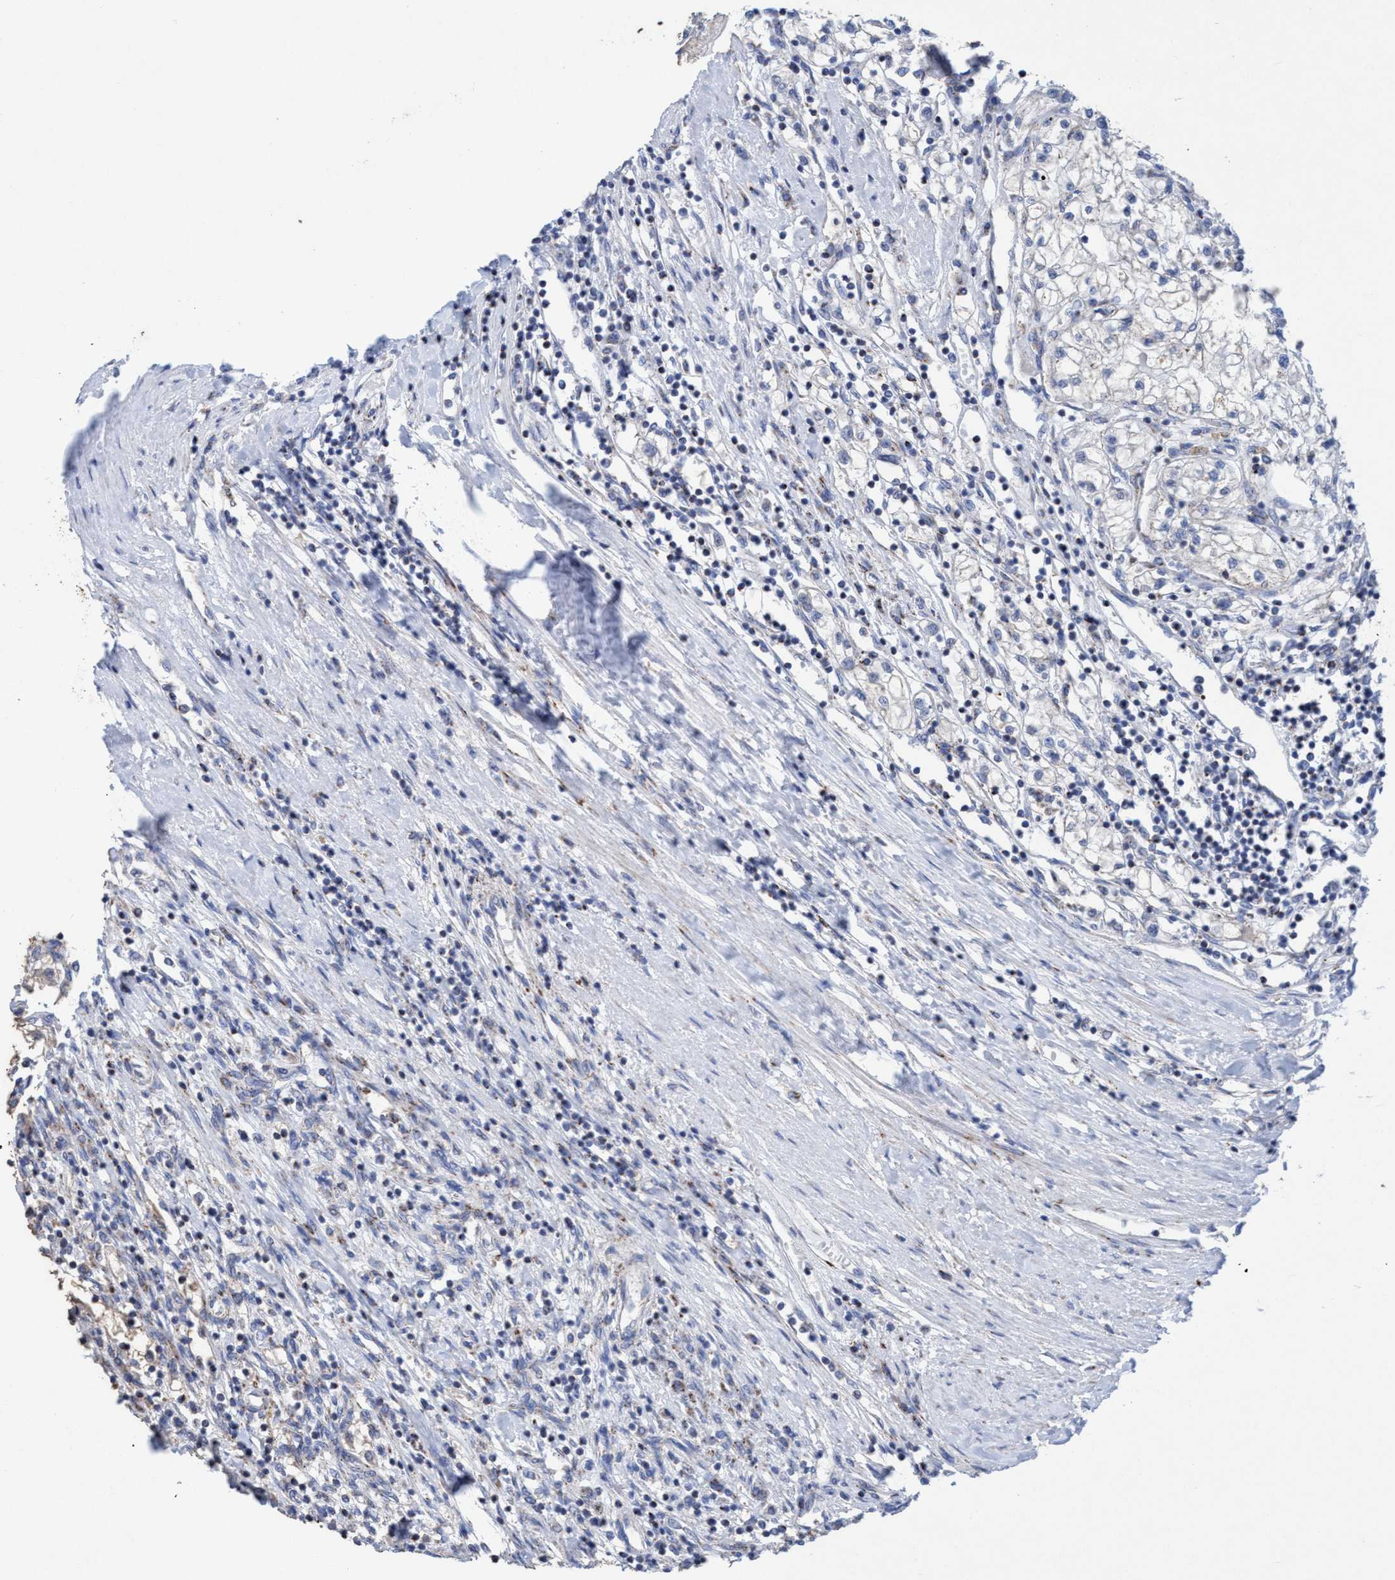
{"staining": {"intensity": "negative", "quantity": "none", "location": "none"}, "tissue": "renal cancer", "cell_type": "Tumor cells", "image_type": "cancer", "snomed": [{"axis": "morphology", "description": "Adenocarcinoma, NOS"}, {"axis": "topography", "description": "Kidney"}], "caption": "Adenocarcinoma (renal) stained for a protein using immunohistochemistry demonstrates no positivity tumor cells.", "gene": "RSAD1", "patient": {"sex": "male", "age": 68}}